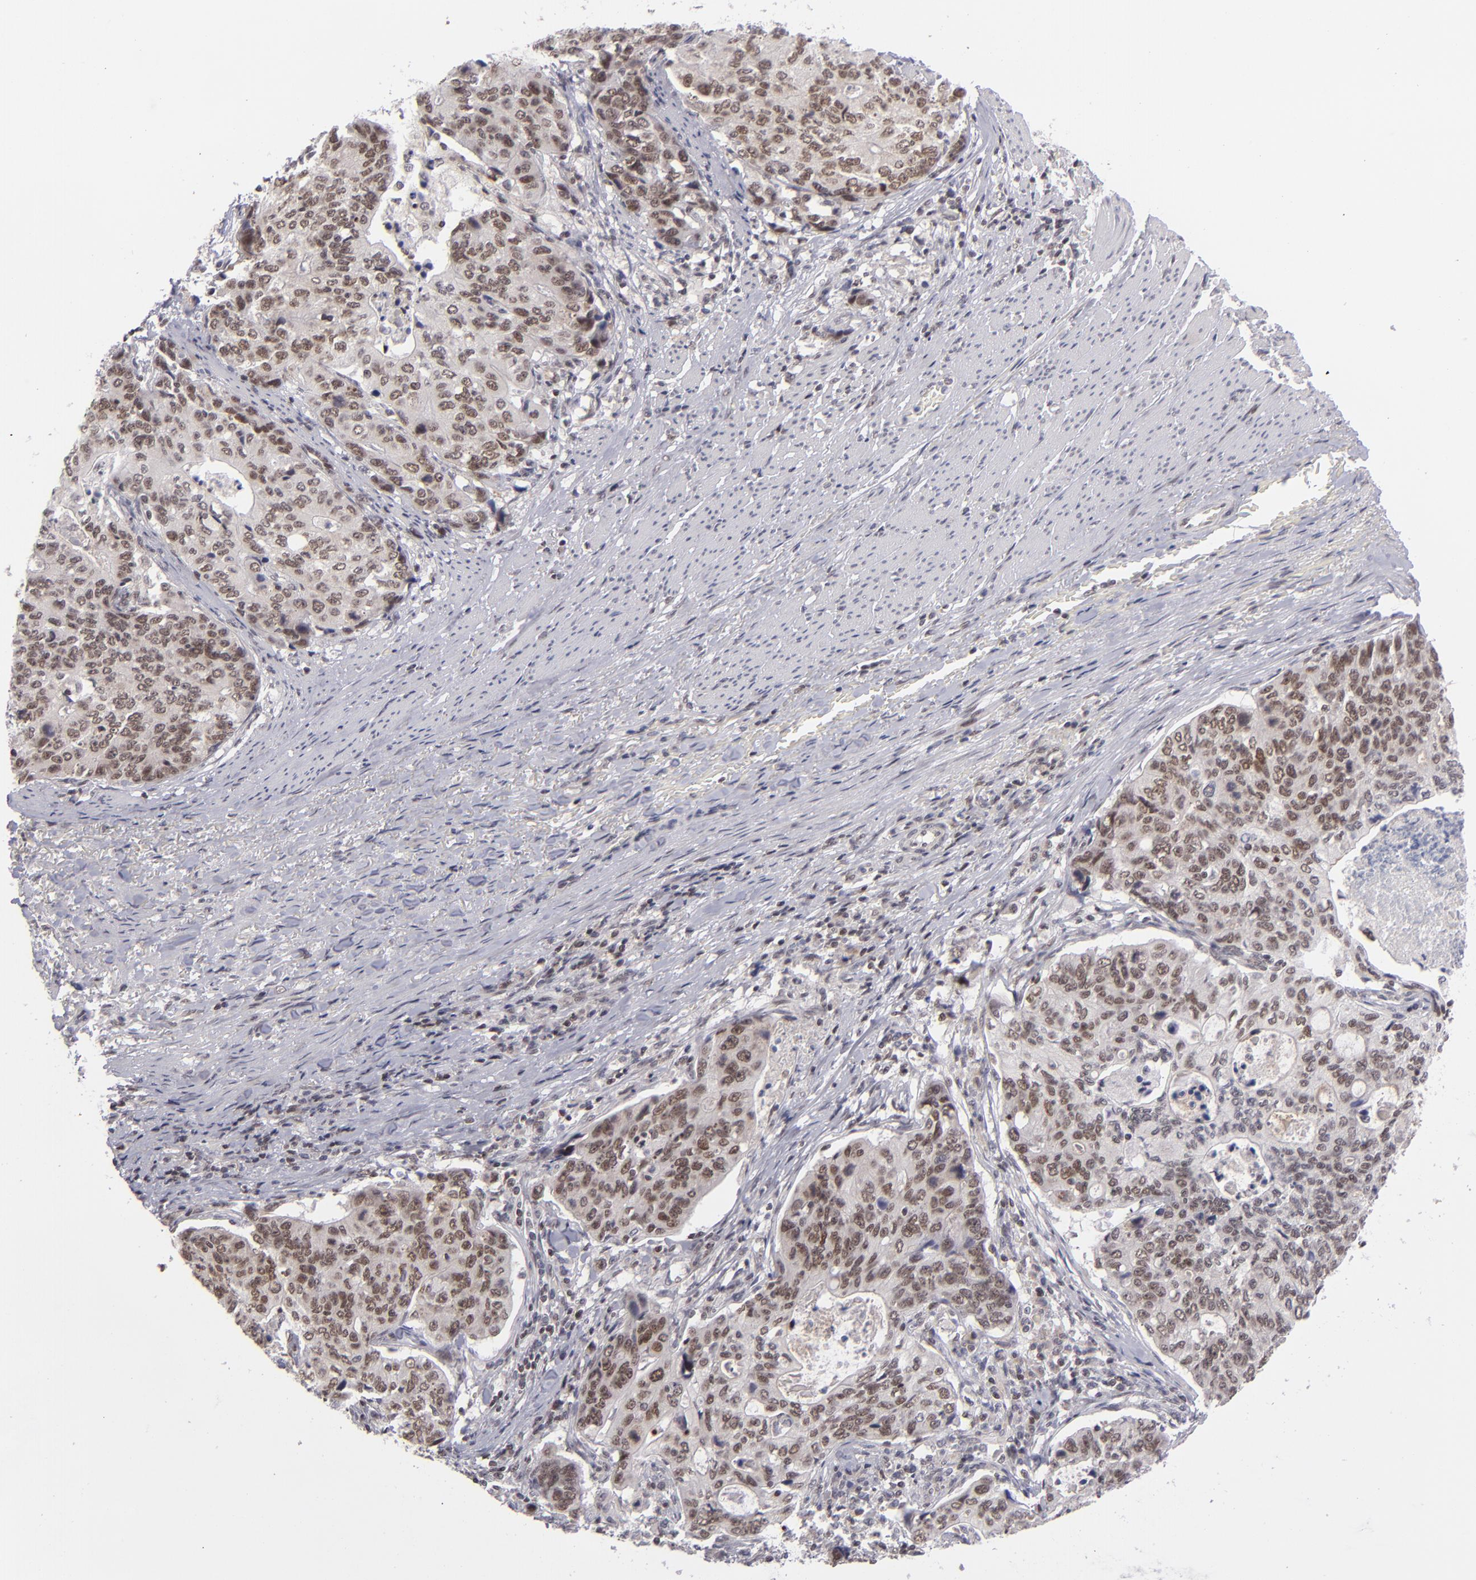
{"staining": {"intensity": "moderate", "quantity": ">75%", "location": "nuclear"}, "tissue": "stomach cancer", "cell_type": "Tumor cells", "image_type": "cancer", "snomed": [{"axis": "morphology", "description": "Adenocarcinoma, NOS"}, {"axis": "topography", "description": "Esophagus"}, {"axis": "topography", "description": "Stomach"}], "caption": "IHC photomicrograph of adenocarcinoma (stomach) stained for a protein (brown), which reveals medium levels of moderate nuclear staining in approximately >75% of tumor cells.", "gene": "MLLT3", "patient": {"sex": "male", "age": 74}}